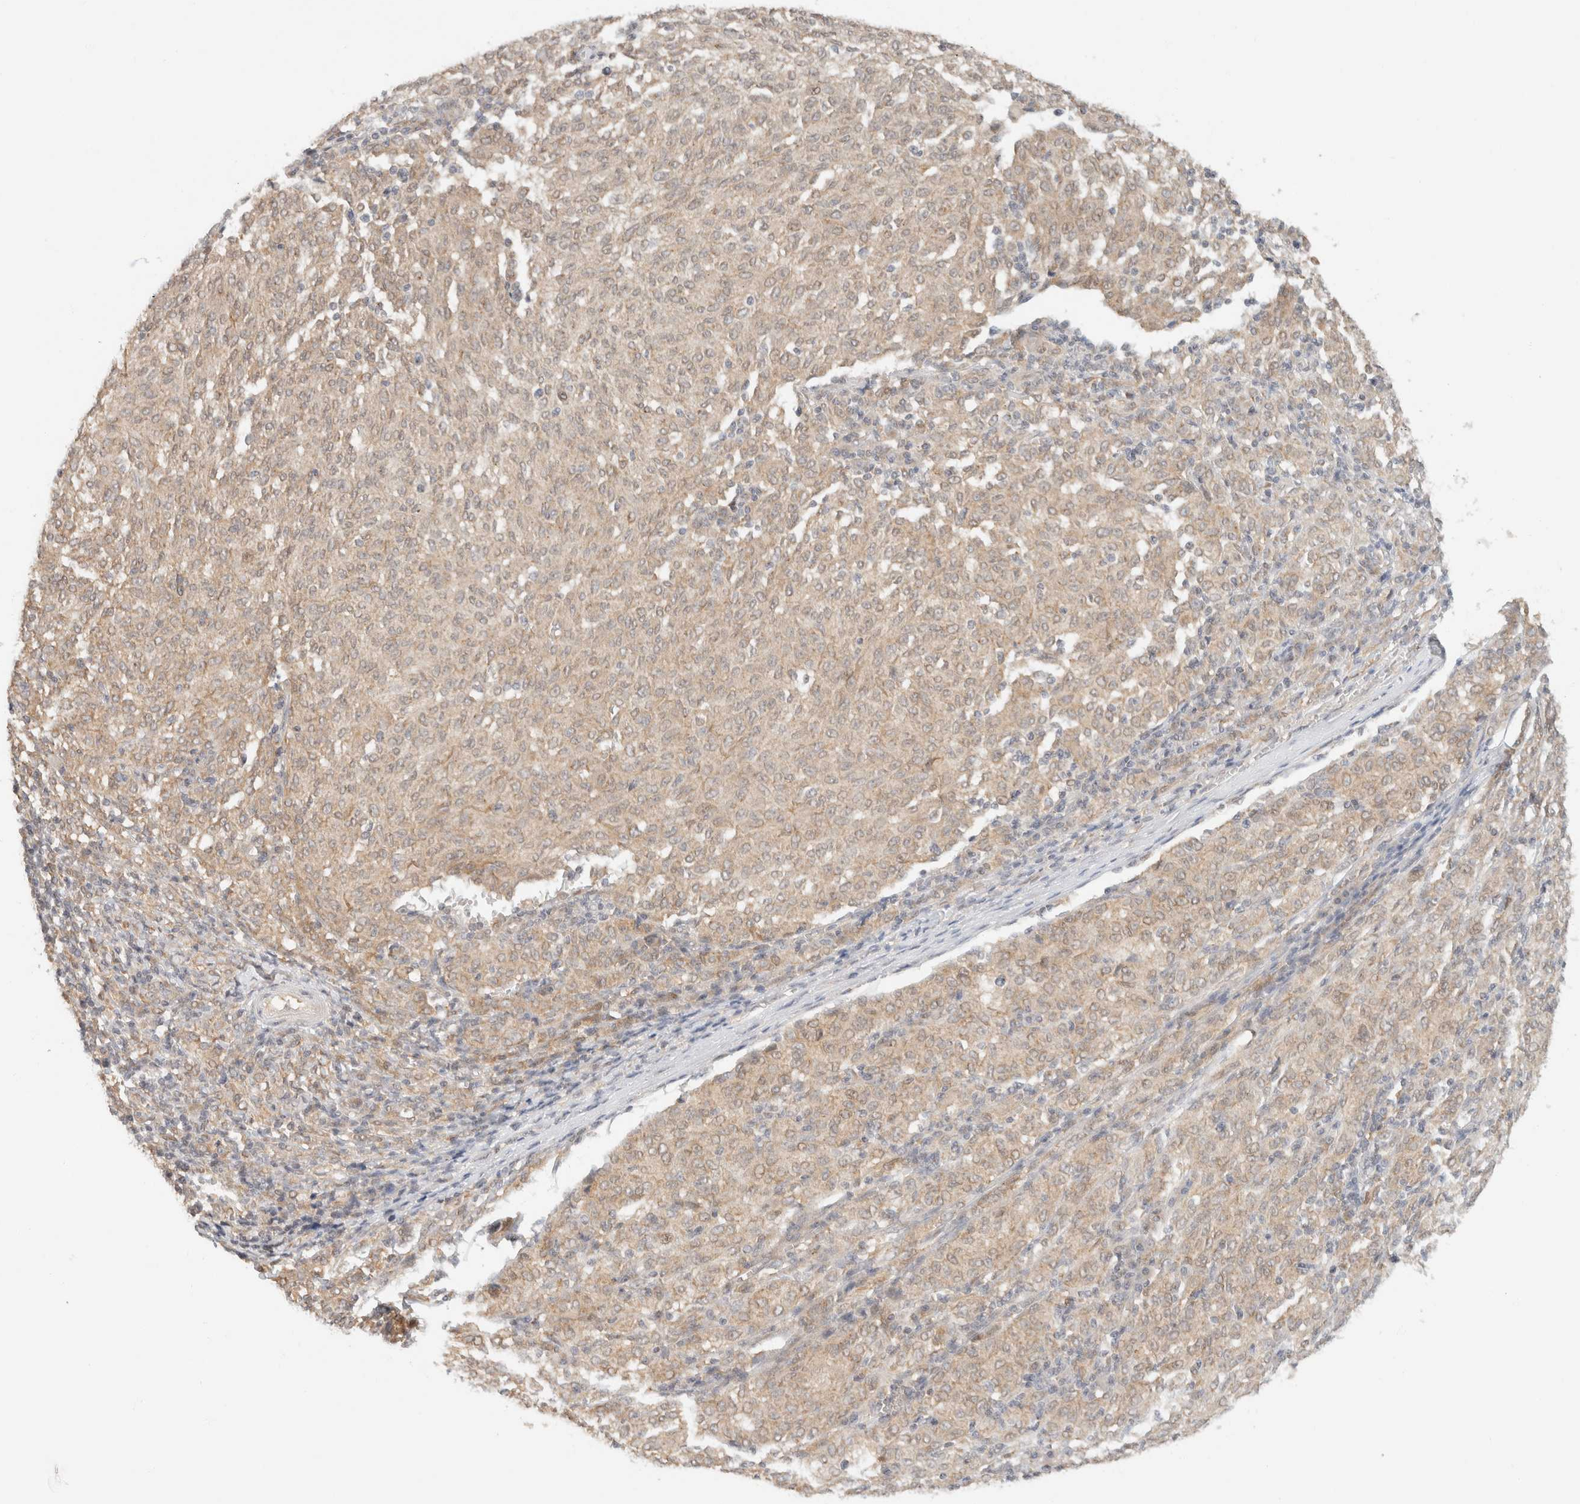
{"staining": {"intensity": "weak", "quantity": ">75%", "location": "cytoplasmic/membranous"}, "tissue": "melanoma", "cell_type": "Tumor cells", "image_type": "cancer", "snomed": [{"axis": "morphology", "description": "Malignant melanoma, NOS"}, {"axis": "topography", "description": "Skin"}], "caption": "Immunohistochemical staining of human malignant melanoma displays low levels of weak cytoplasmic/membranous staining in about >75% of tumor cells. (brown staining indicates protein expression, while blue staining denotes nuclei).", "gene": "TACC1", "patient": {"sex": "female", "age": 72}}